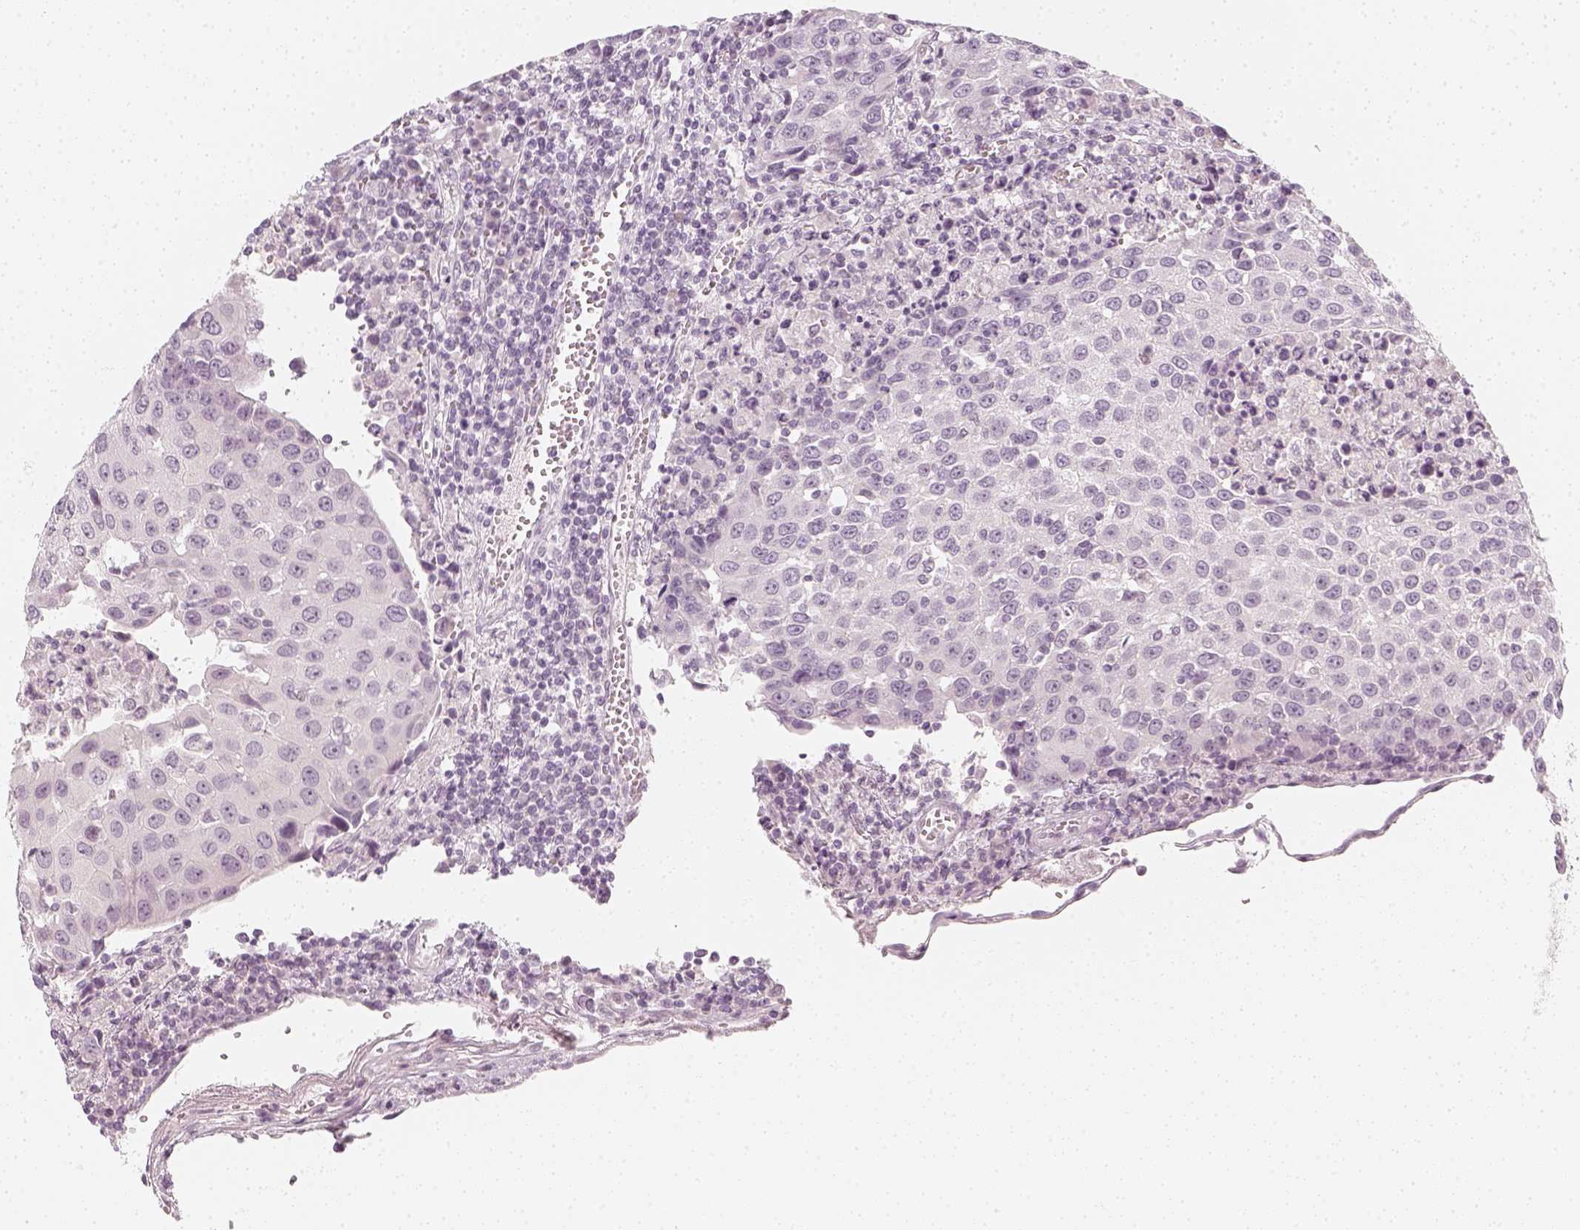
{"staining": {"intensity": "negative", "quantity": "none", "location": "none"}, "tissue": "urothelial cancer", "cell_type": "Tumor cells", "image_type": "cancer", "snomed": [{"axis": "morphology", "description": "Urothelial carcinoma, High grade"}, {"axis": "topography", "description": "Urinary bladder"}], "caption": "IHC of human urothelial carcinoma (high-grade) reveals no positivity in tumor cells.", "gene": "KRTAP2-1", "patient": {"sex": "female", "age": 85}}